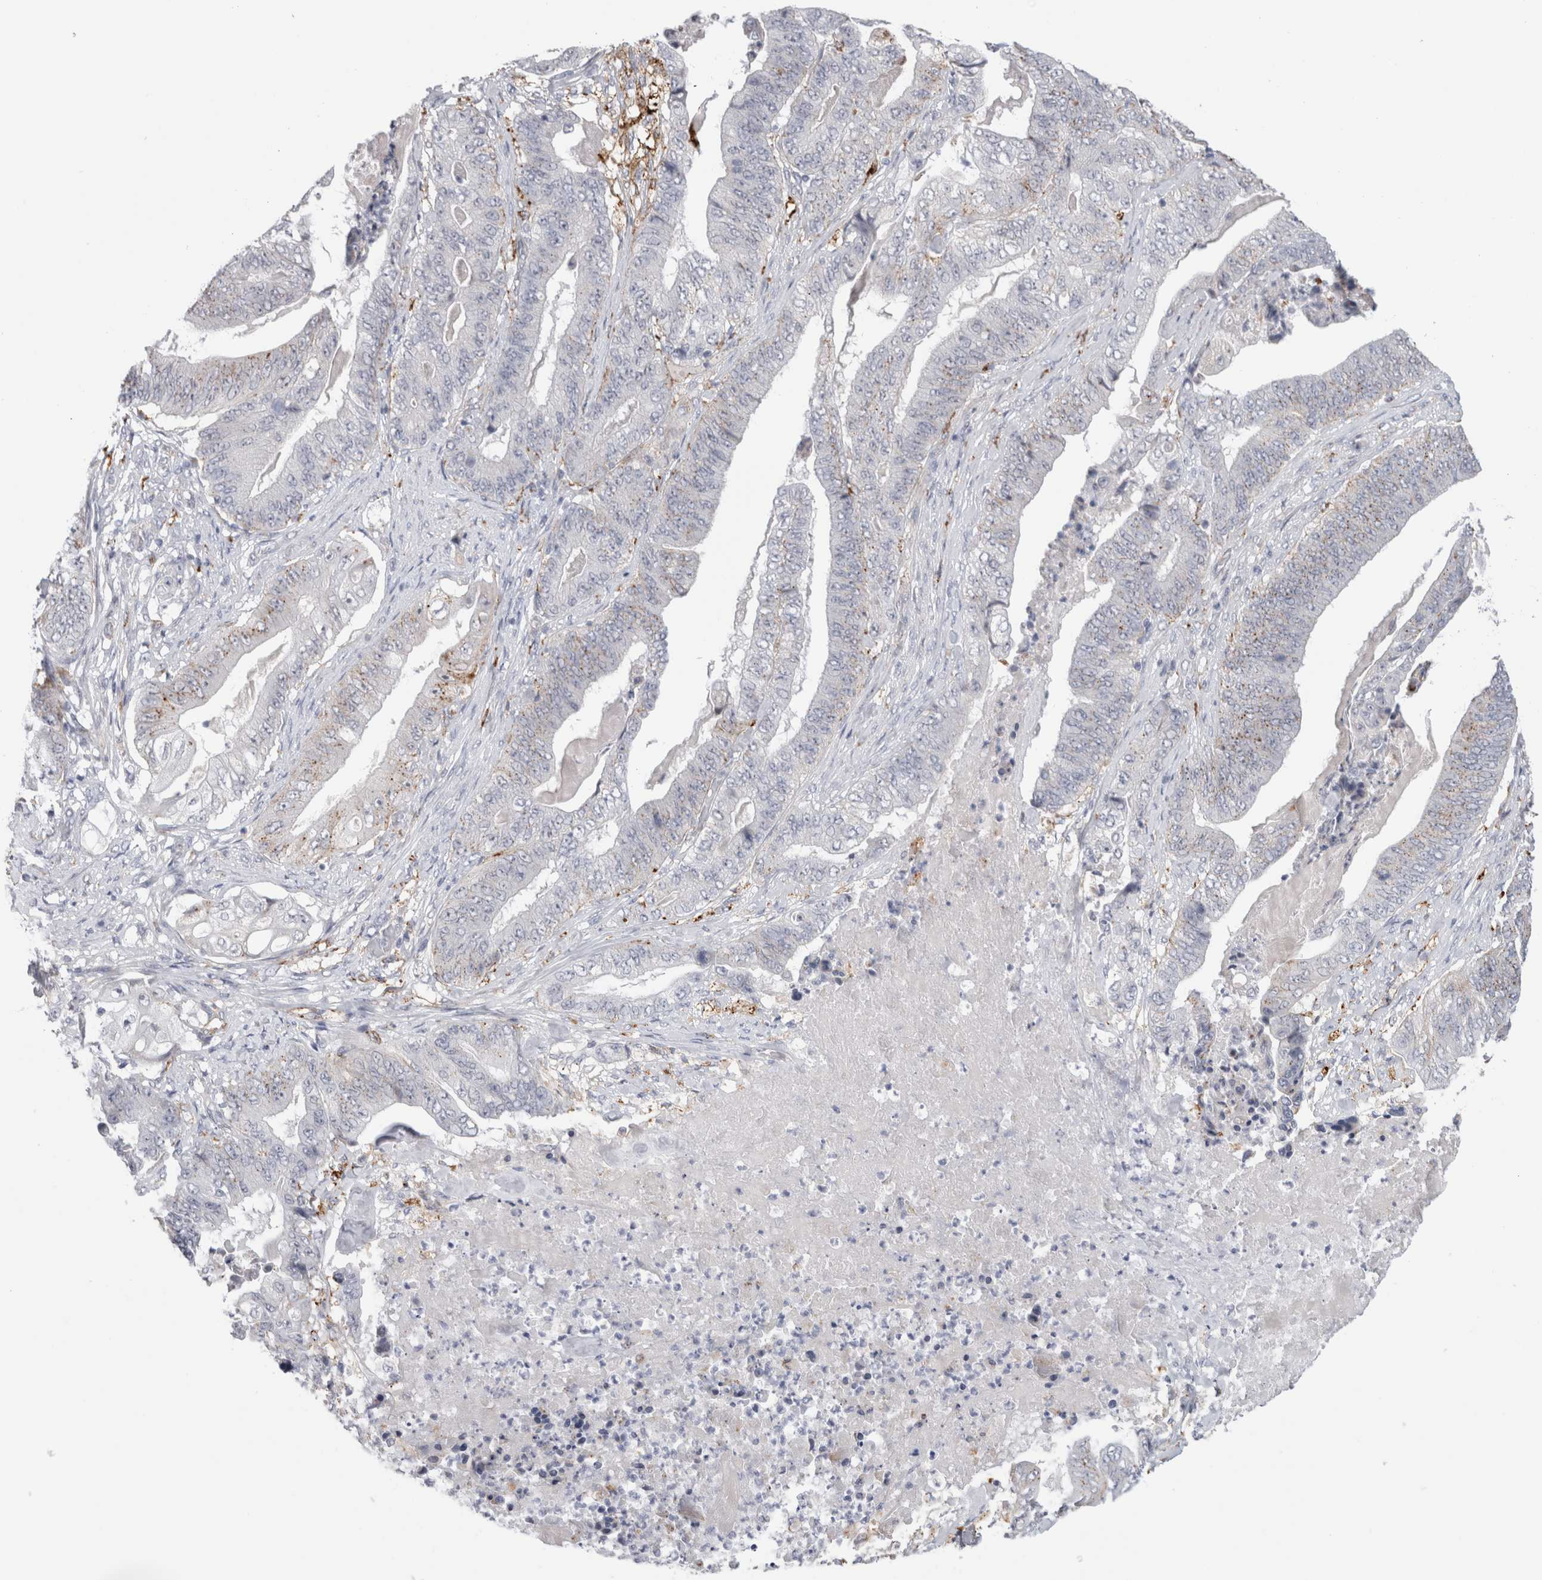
{"staining": {"intensity": "moderate", "quantity": "<25%", "location": "cytoplasmic/membranous"}, "tissue": "stomach cancer", "cell_type": "Tumor cells", "image_type": "cancer", "snomed": [{"axis": "morphology", "description": "Adenocarcinoma, NOS"}, {"axis": "topography", "description": "Stomach"}], "caption": "A high-resolution image shows IHC staining of adenocarcinoma (stomach), which shows moderate cytoplasmic/membranous positivity in approximately <25% of tumor cells.", "gene": "ANKMY1", "patient": {"sex": "female", "age": 73}}